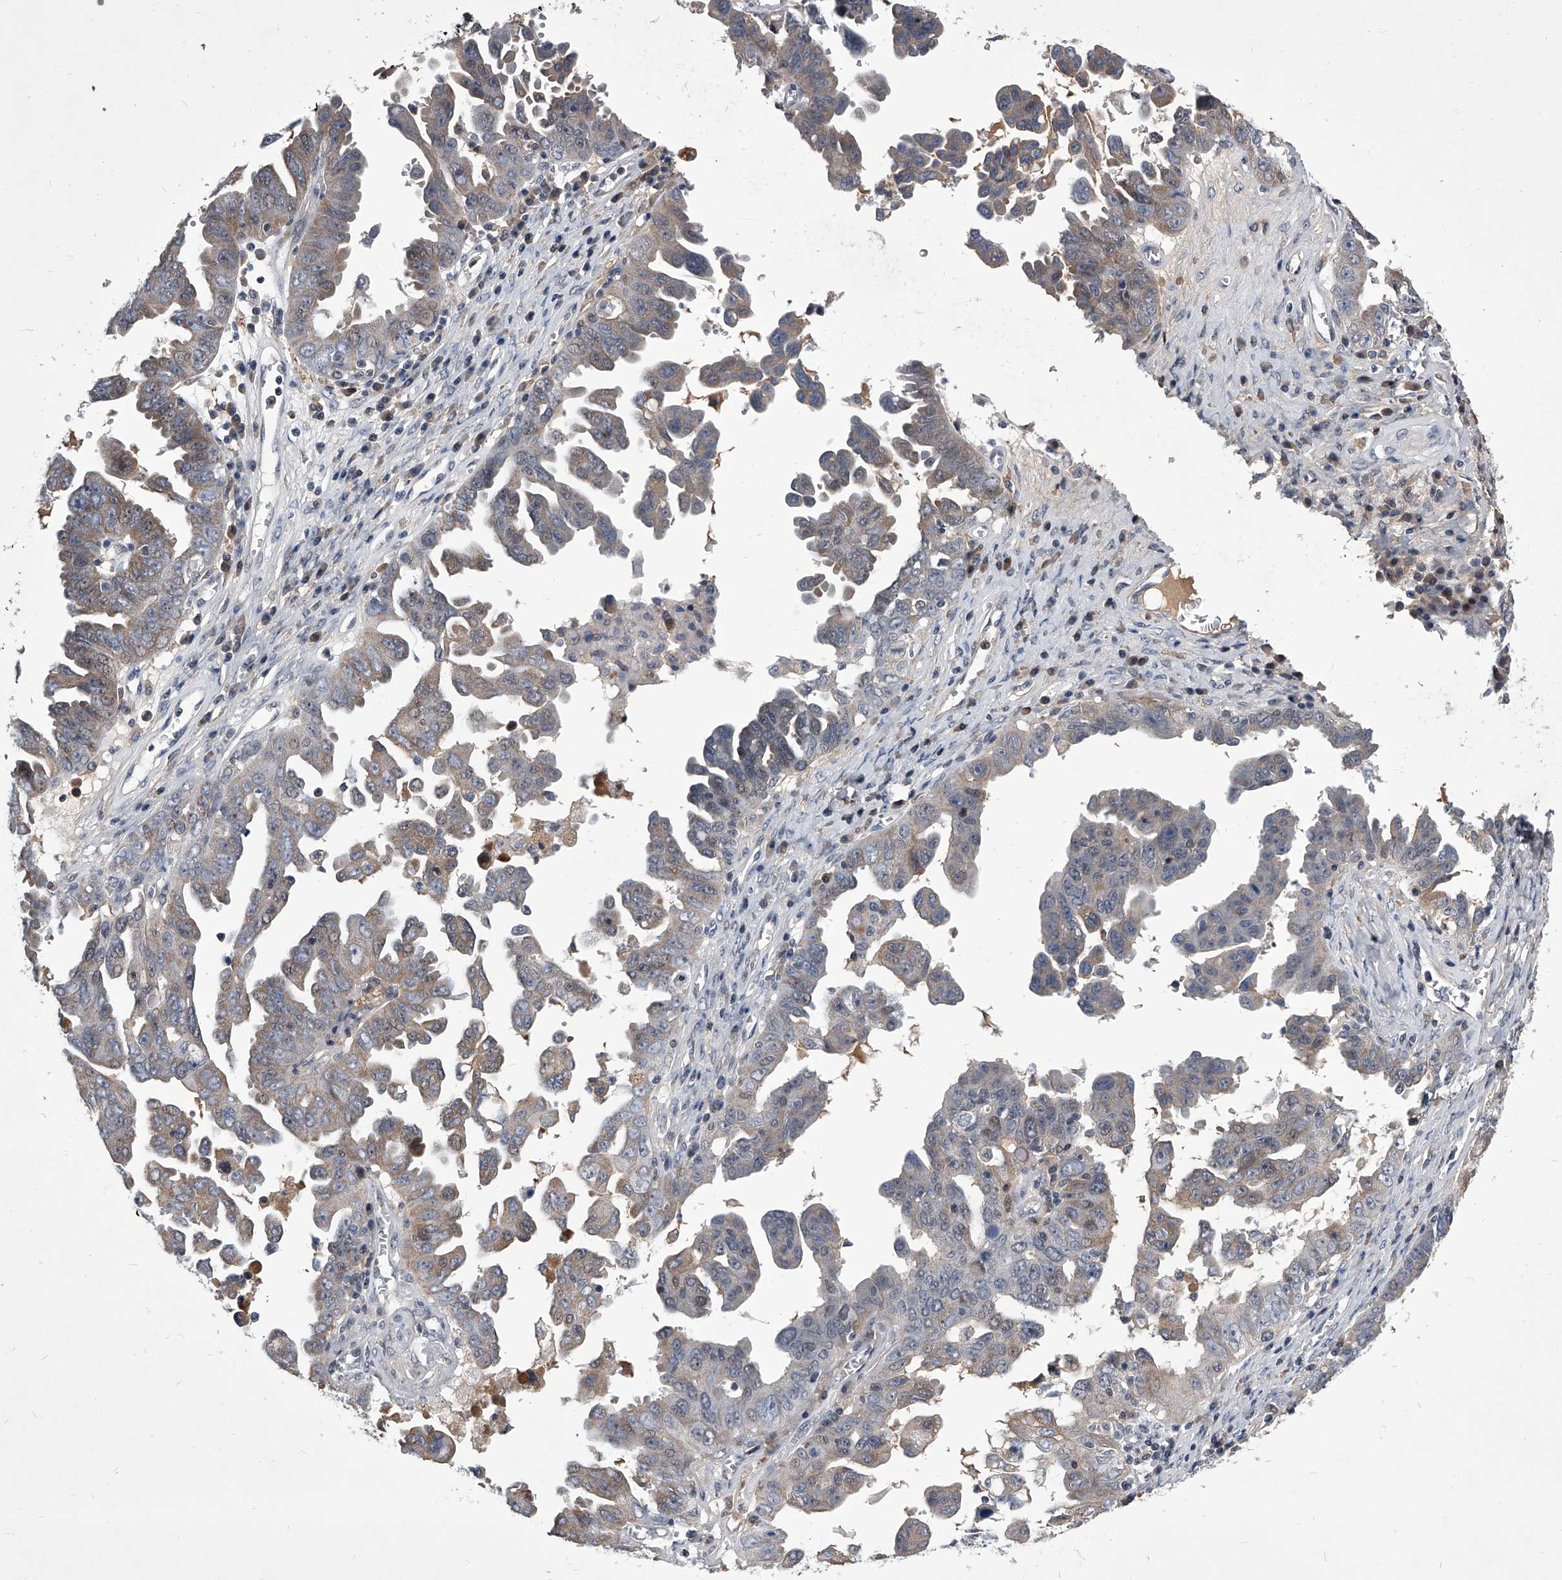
{"staining": {"intensity": "weak", "quantity": ">75%", "location": "cytoplasmic/membranous"}, "tissue": "ovarian cancer", "cell_type": "Tumor cells", "image_type": "cancer", "snomed": [{"axis": "morphology", "description": "Carcinoma, endometroid"}, {"axis": "topography", "description": "Ovary"}], "caption": "A low amount of weak cytoplasmic/membranous staining is appreciated in approximately >75% of tumor cells in ovarian cancer (endometroid carcinoma) tissue. (DAB IHC, brown staining for protein, blue staining for nuclei).", "gene": "ZNF76", "patient": {"sex": "female", "age": 62}}